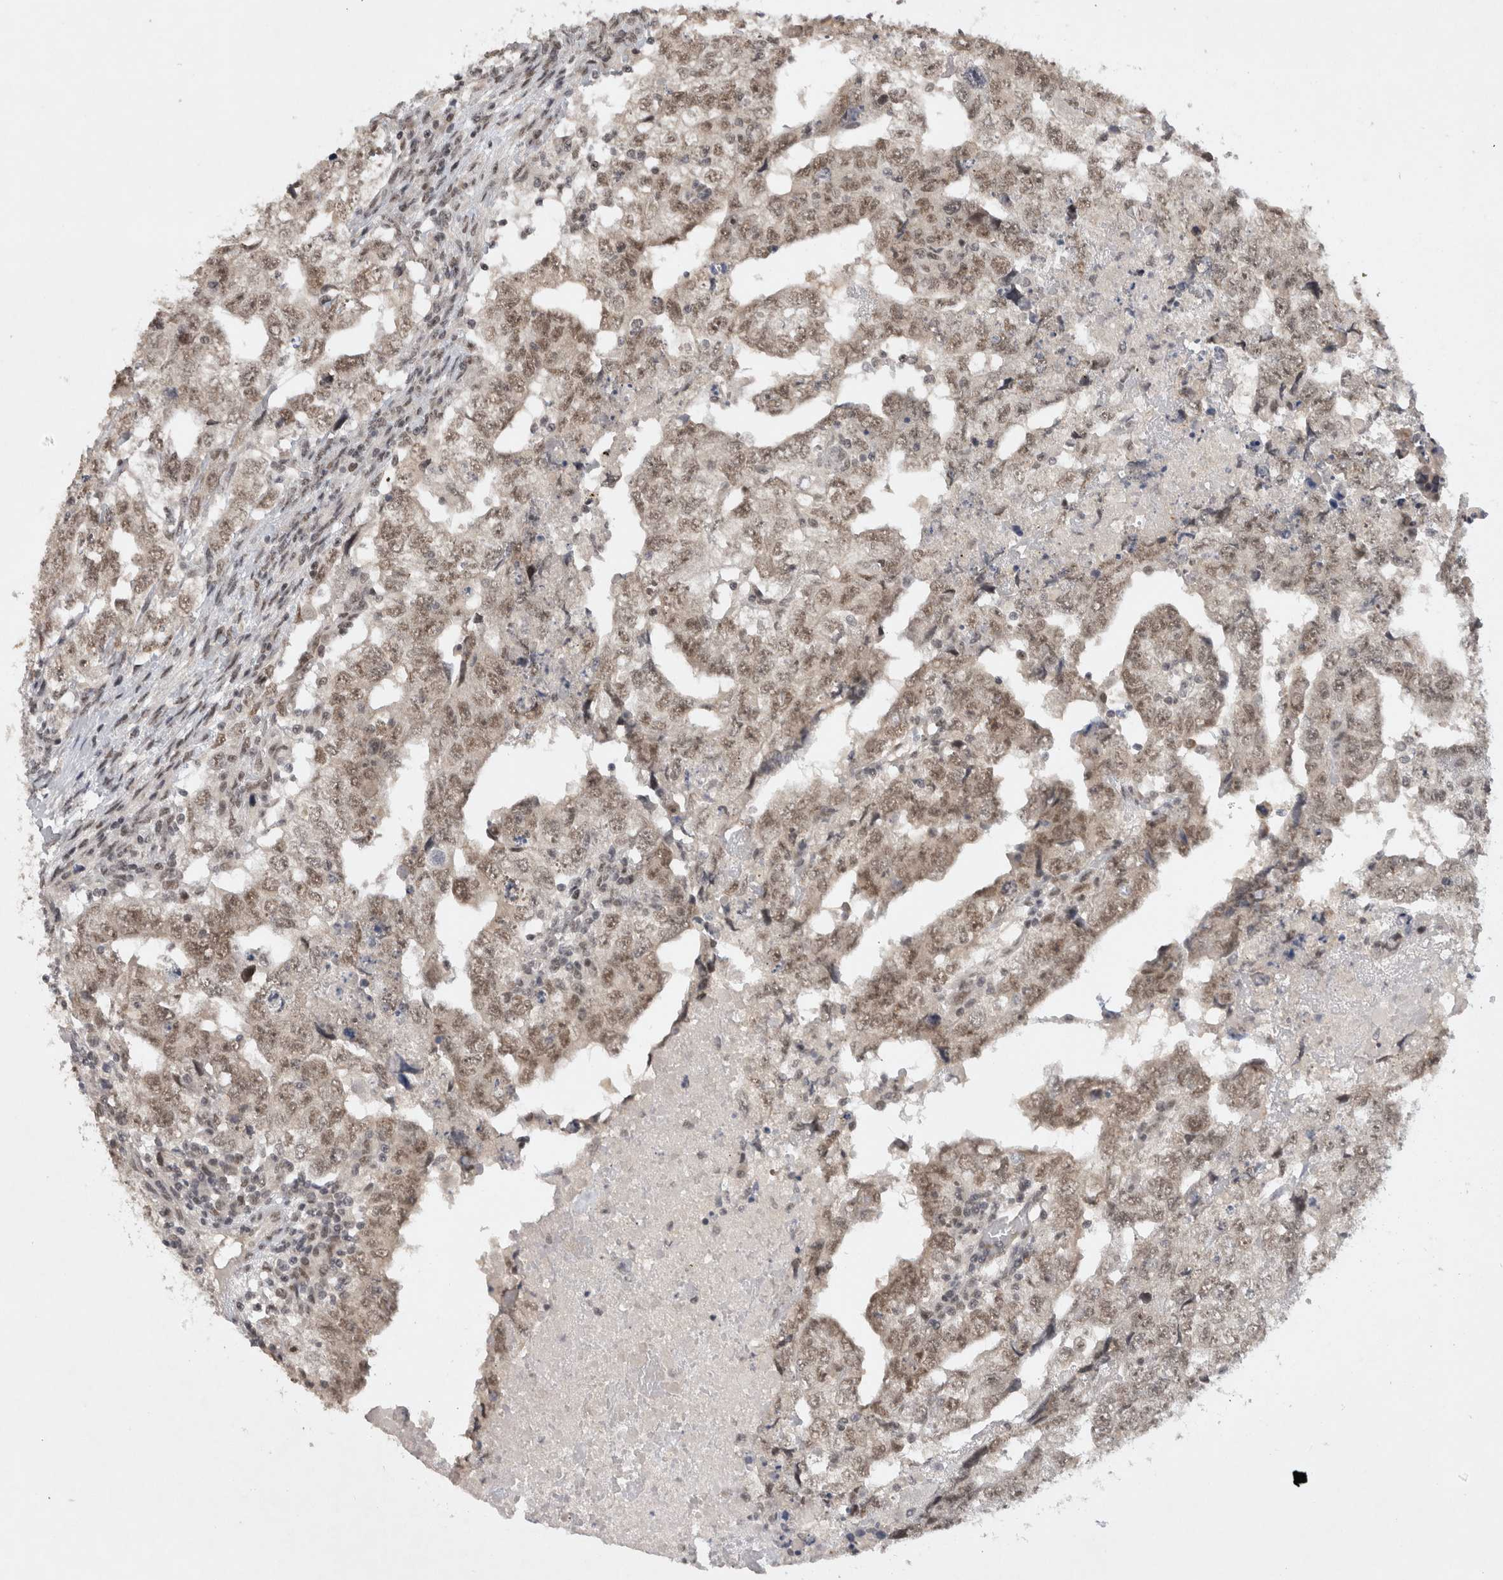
{"staining": {"intensity": "weak", "quantity": ">75%", "location": "nuclear"}, "tissue": "testis cancer", "cell_type": "Tumor cells", "image_type": "cancer", "snomed": [{"axis": "morphology", "description": "Carcinoma, Embryonal, NOS"}, {"axis": "topography", "description": "Testis"}], "caption": "There is low levels of weak nuclear expression in tumor cells of embryonal carcinoma (testis), as demonstrated by immunohistochemical staining (brown color).", "gene": "HESX1", "patient": {"sex": "male", "age": 36}}